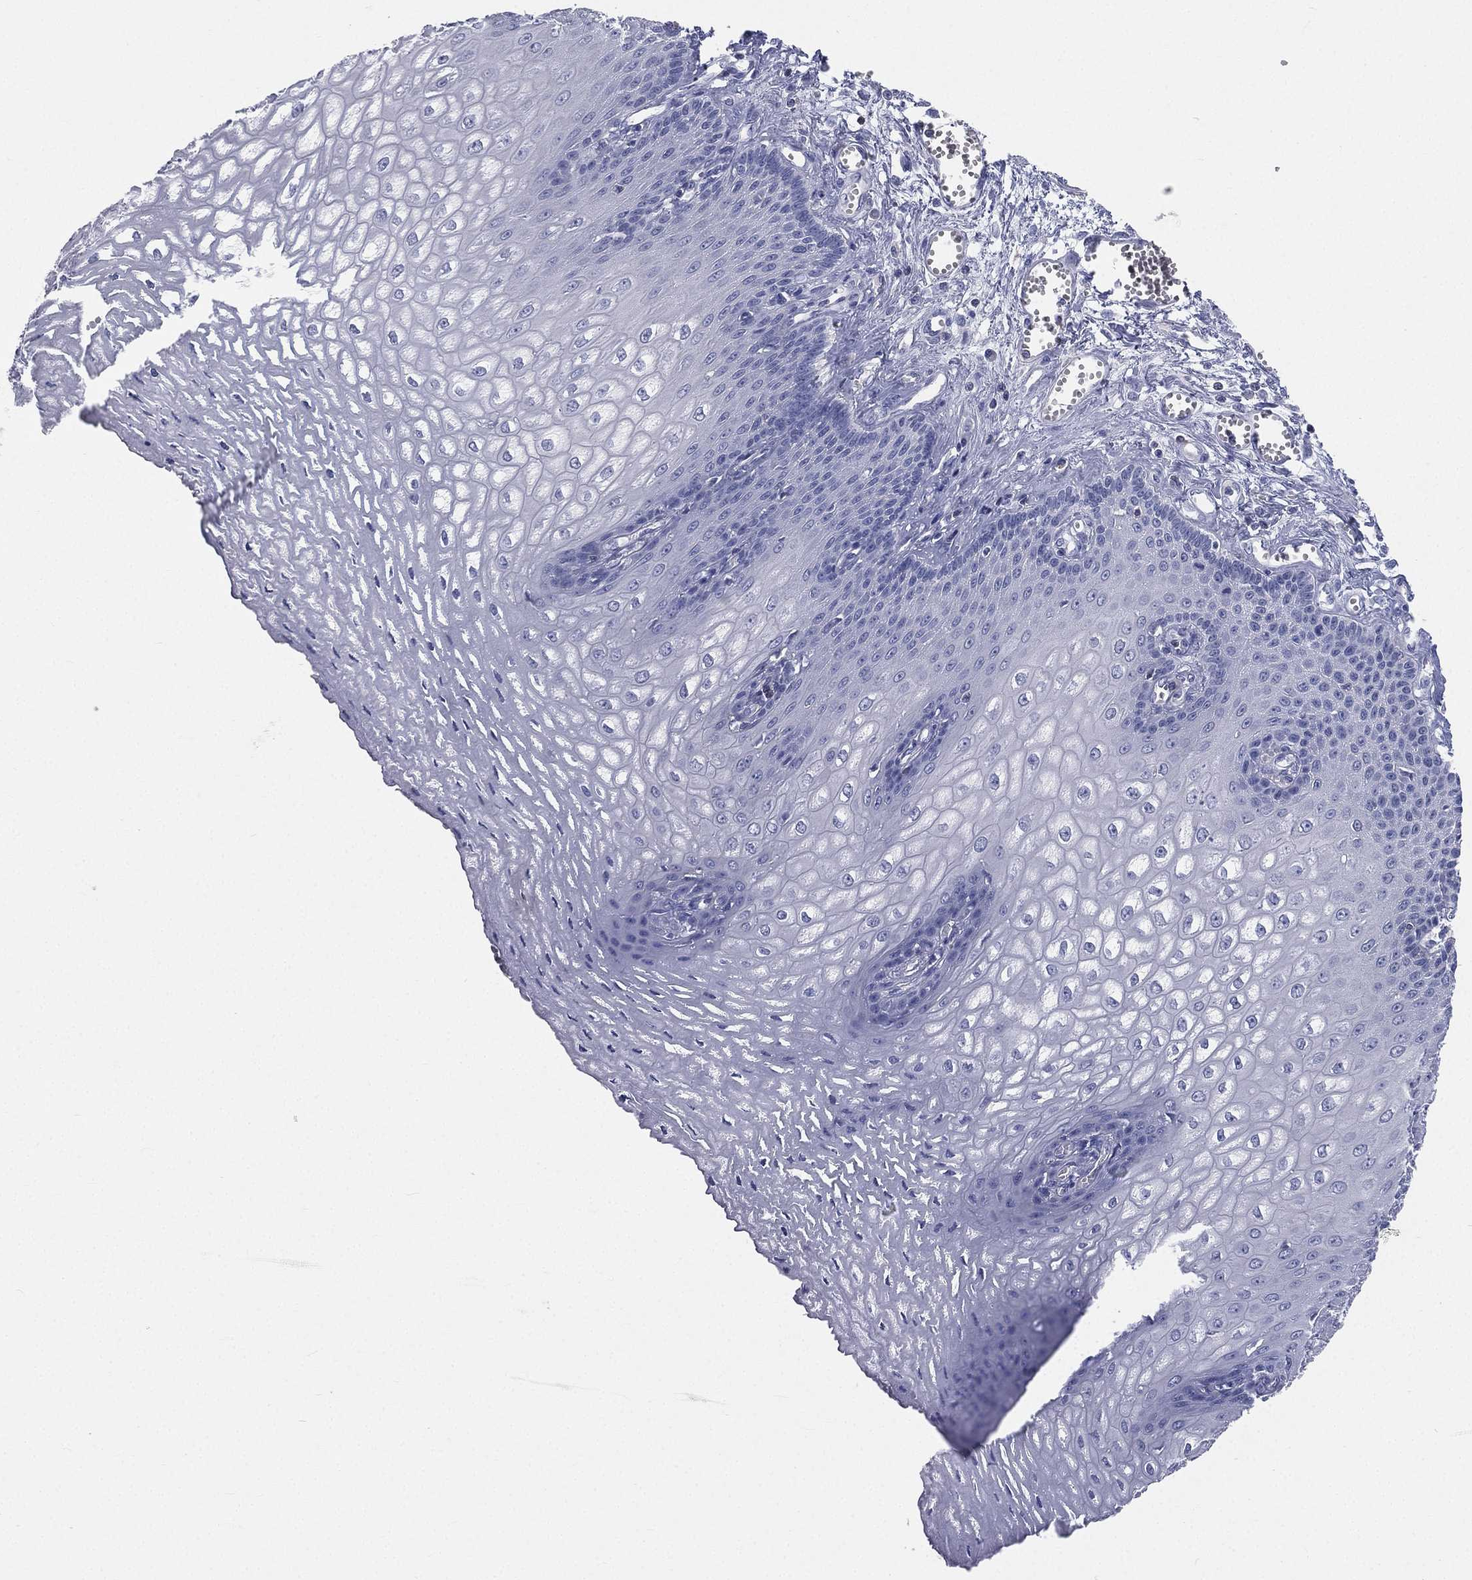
{"staining": {"intensity": "negative", "quantity": "none", "location": "none"}, "tissue": "esophagus", "cell_type": "Squamous epithelial cells", "image_type": "normal", "snomed": [{"axis": "morphology", "description": "Normal tissue, NOS"}, {"axis": "topography", "description": "Esophagus"}], "caption": "Protein analysis of normal esophagus demonstrates no significant staining in squamous epithelial cells.", "gene": "CD3D", "patient": {"sex": "male", "age": 58}}